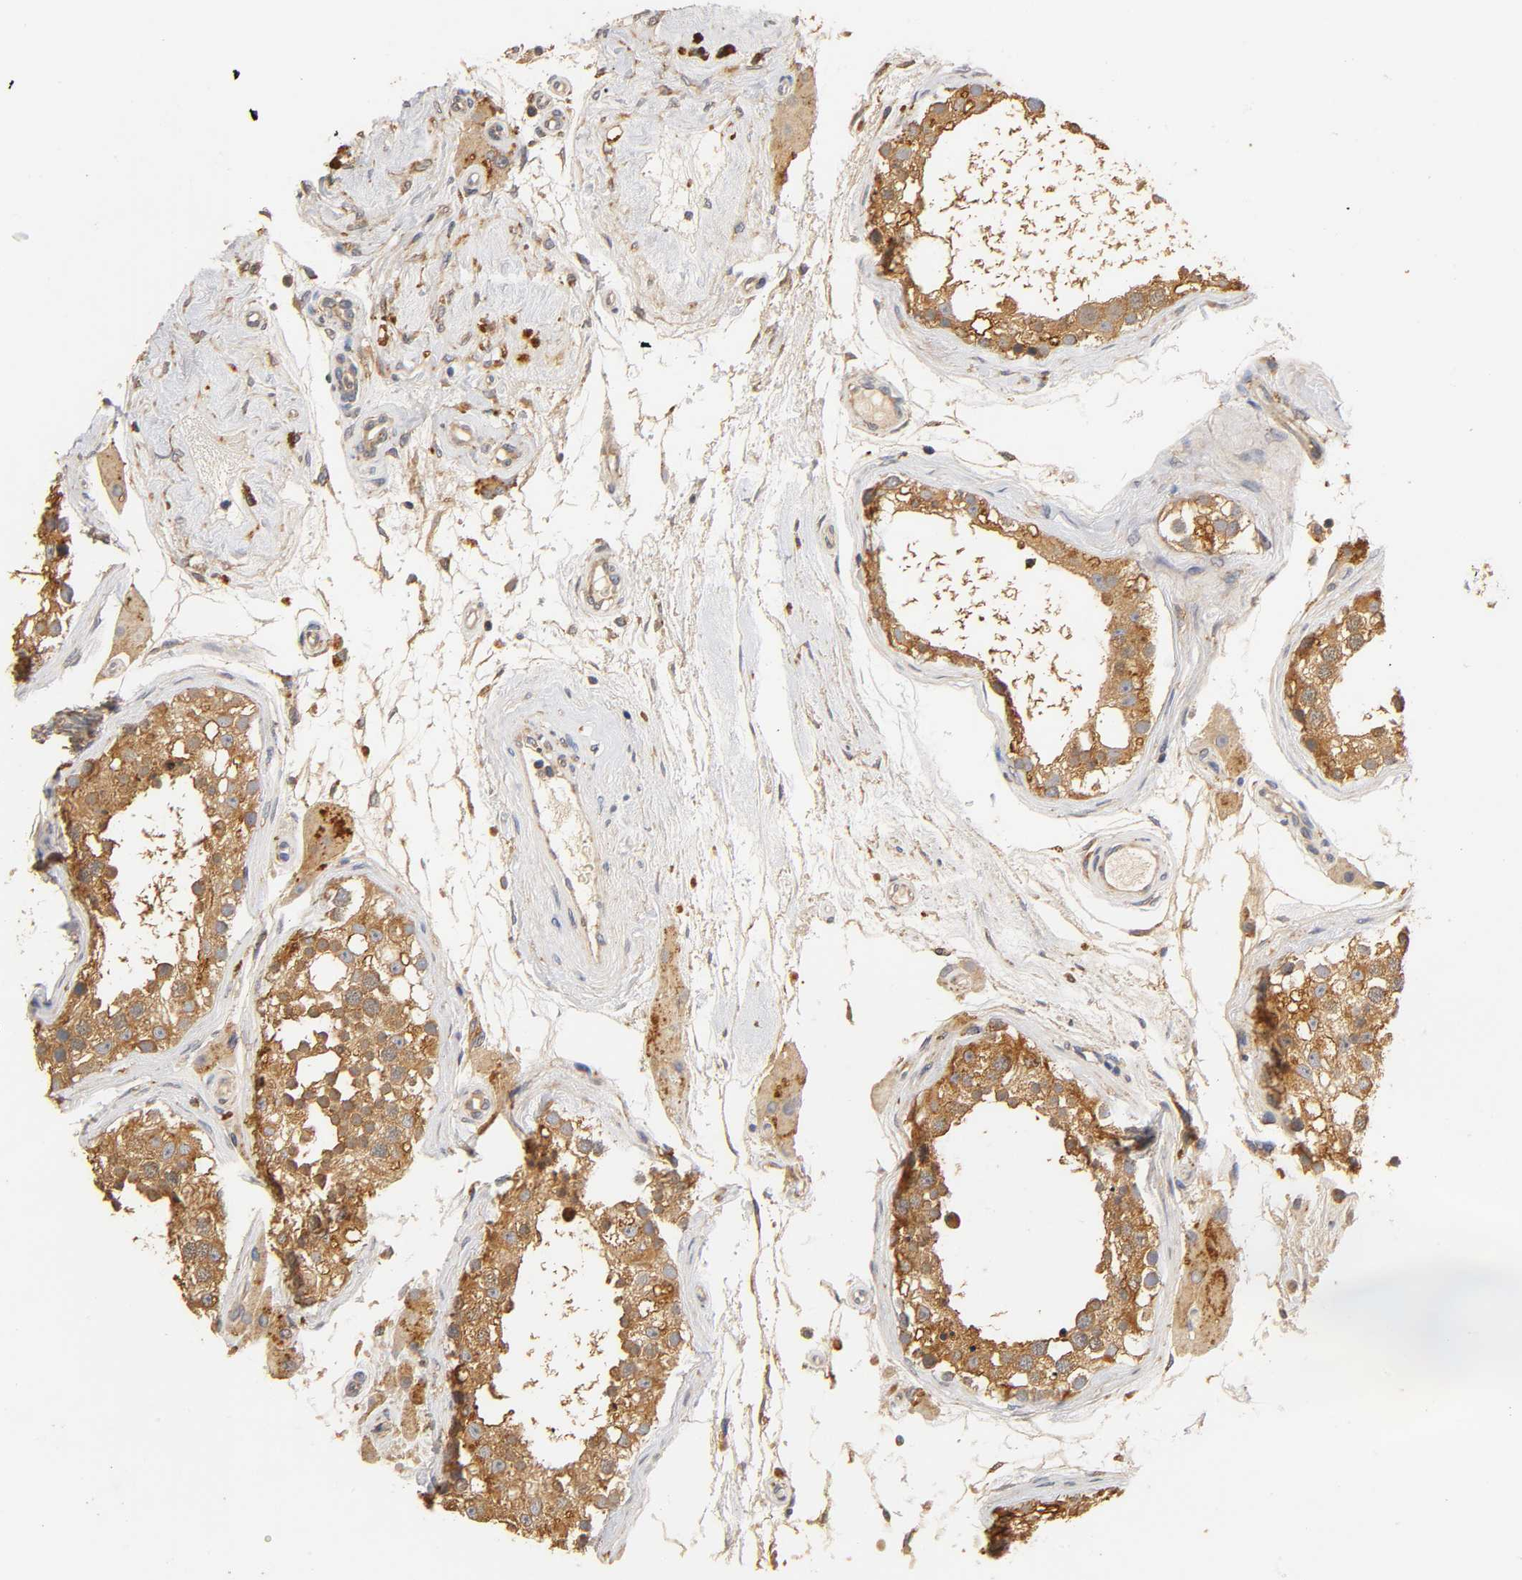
{"staining": {"intensity": "strong", "quantity": ">75%", "location": "cytoplasmic/membranous"}, "tissue": "testis", "cell_type": "Cells in seminiferous ducts", "image_type": "normal", "snomed": [{"axis": "morphology", "description": "Normal tissue, NOS"}, {"axis": "topography", "description": "Testis"}], "caption": "IHC (DAB) staining of benign testis exhibits strong cytoplasmic/membranous protein positivity in approximately >75% of cells in seminiferous ducts. Nuclei are stained in blue.", "gene": "SCAP", "patient": {"sex": "male", "age": 68}}